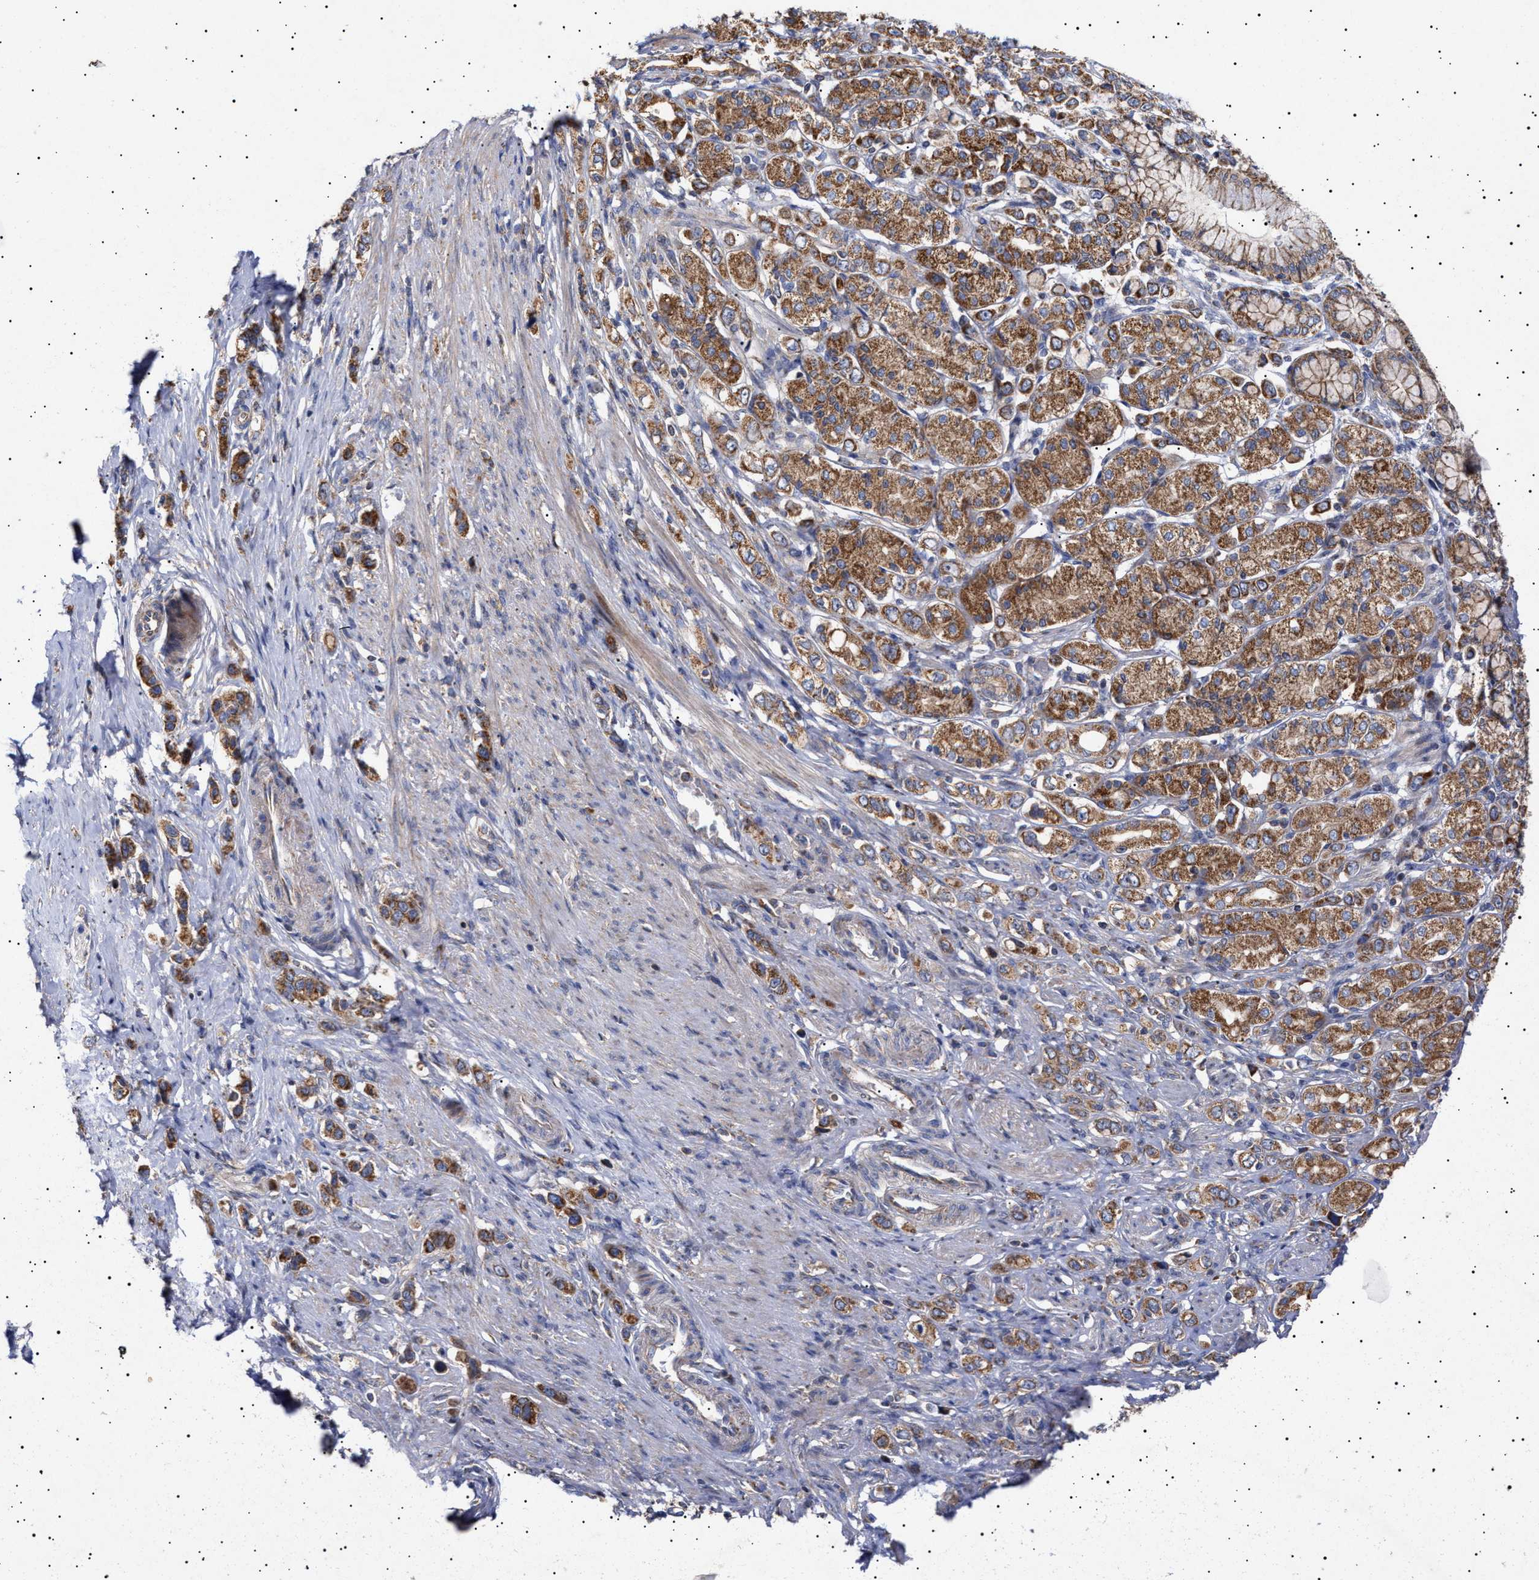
{"staining": {"intensity": "strong", "quantity": ">75%", "location": "cytoplasmic/membranous"}, "tissue": "stomach cancer", "cell_type": "Tumor cells", "image_type": "cancer", "snomed": [{"axis": "morphology", "description": "Adenocarcinoma, NOS"}, {"axis": "topography", "description": "Stomach"}], "caption": "Tumor cells exhibit strong cytoplasmic/membranous positivity in about >75% of cells in adenocarcinoma (stomach).", "gene": "MRPL10", "patient": {"sex": "female", "age": 65}}